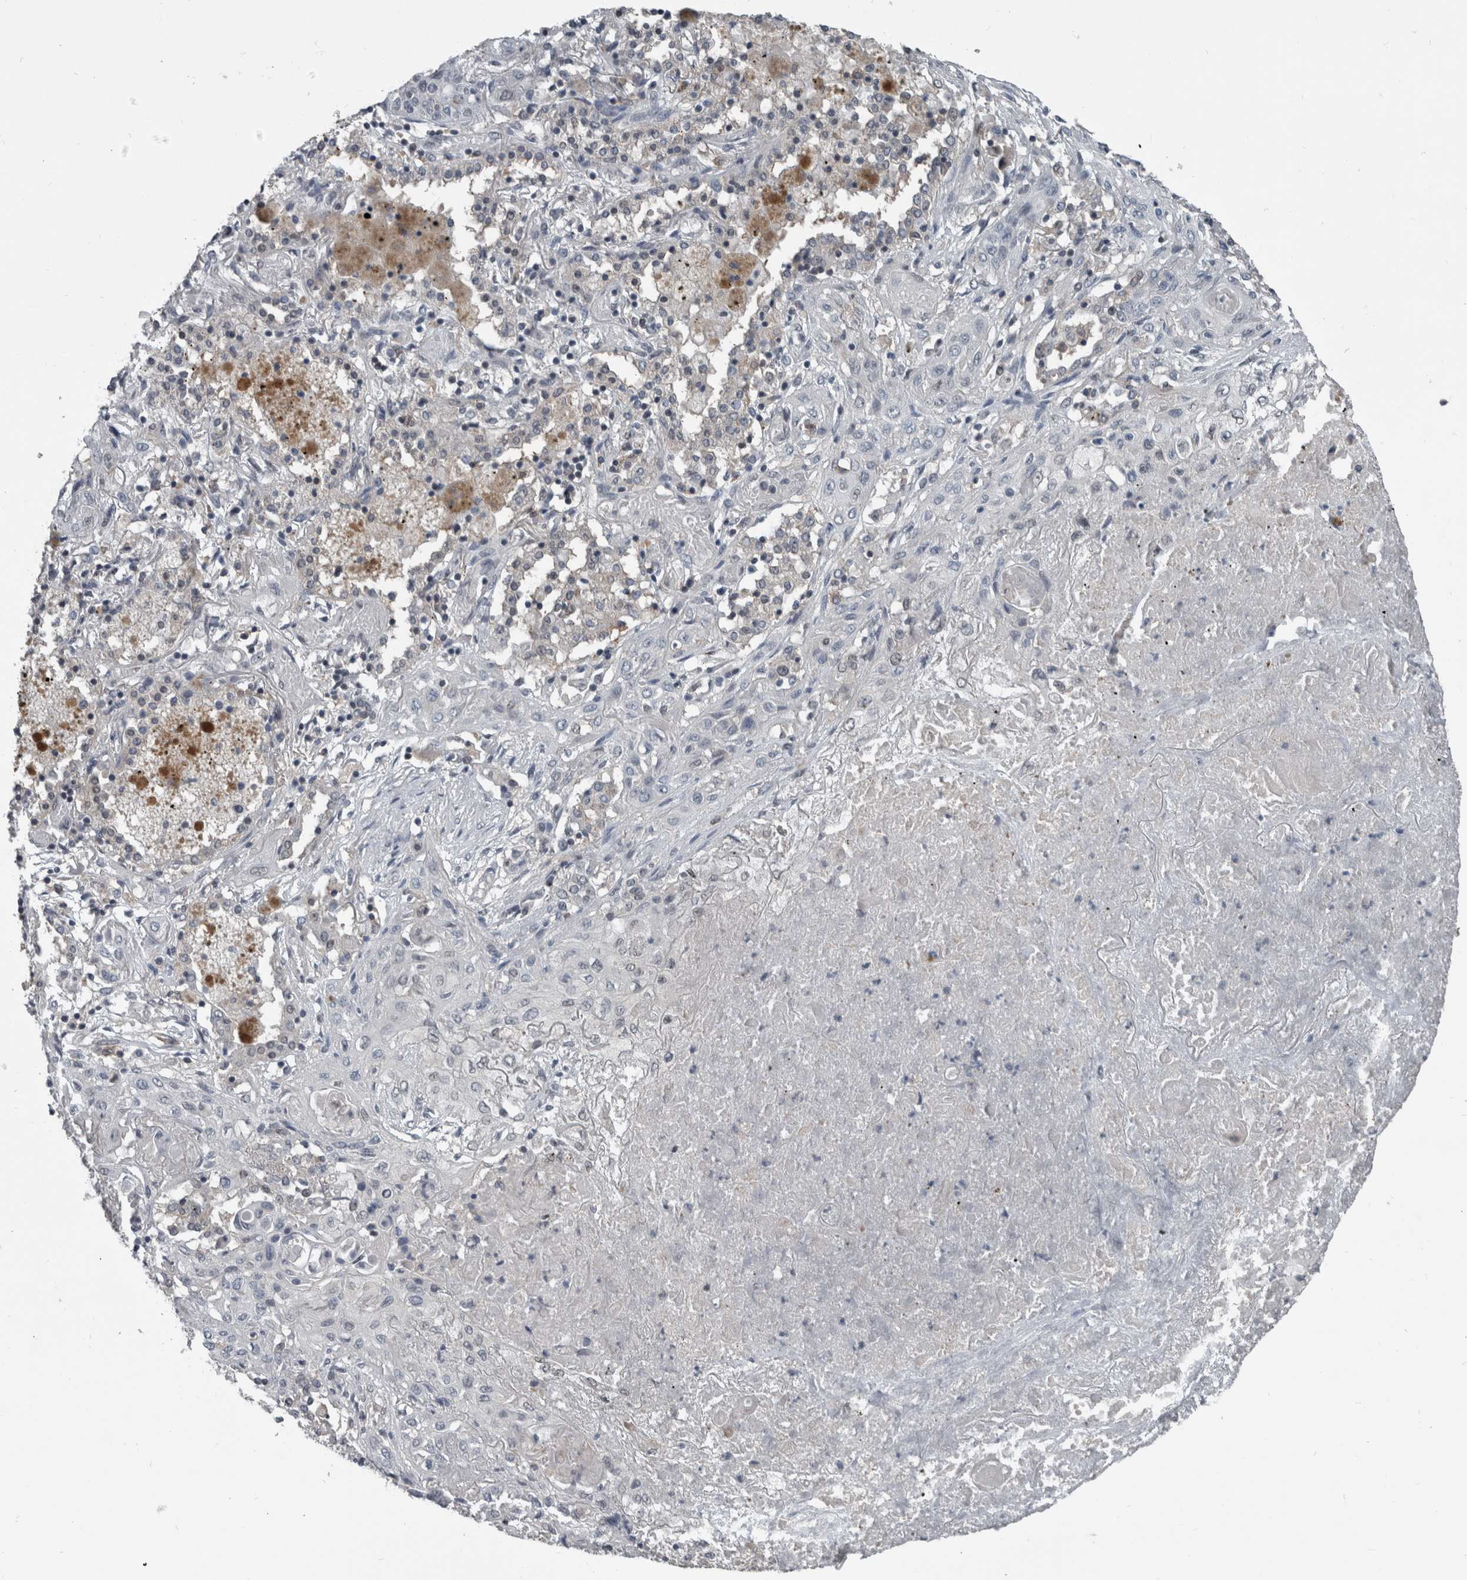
{"staining": {"intensity": "negative", "quantity": "none", "location": "none"}, "tissue": "lung cancer", "cell_type": "Tumor cells", "image_type": "cancer", "snomed": [{"axis": "morphology", "description": "Squamous cell carcinoma, NOS"}, {"axis": "topography", "description": "Lung"}], "caption": "IHC micrograph of lung squamous cell carcinoma stained for a protein (brown), which shows no expression in tumor cells. (DAB (3,3'-diaminobenzidine) immunohistochemistry, high magnification).", "gene": "ZBTB21", "patient": {"sex": "female", "age": 47}}